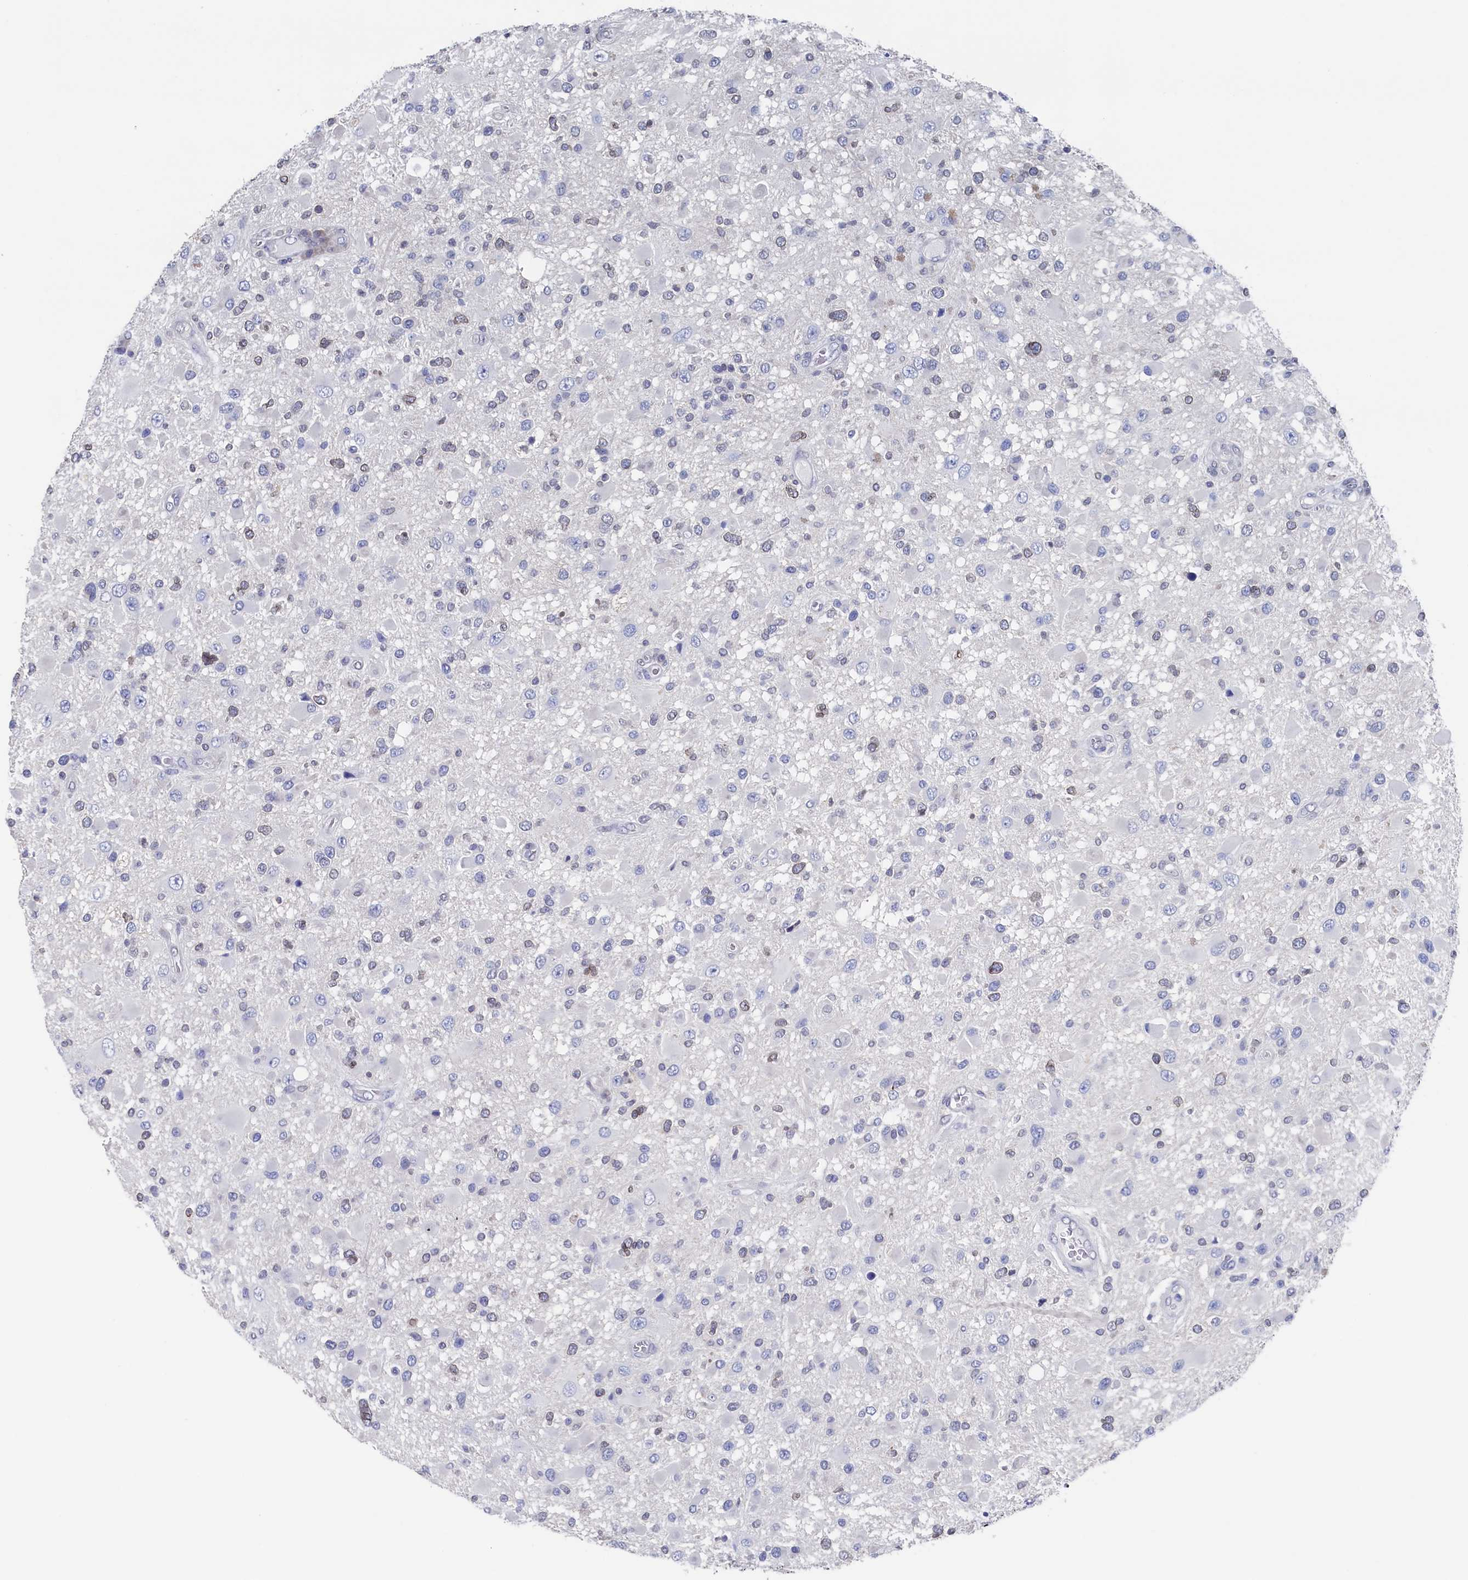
{"staining": {"intensity": "negative", "quantity": "none", "location": "none"}, "tissue": "glioma", "cell_type": "Tumor cells", "image_type": "cancer", "snomed": [{"axis": "morphology", "description": "Glioma, malignant, High grade"}, {"axis": "topography", "description": "Brain"}], "caption": "High magnification brightfield microscopy of malignant glioma (high-grade) stained with DAB (3,3'-diaminobenzidine) (brown) and counterstained with hematoxylin (blue): tumor cells show no significant positivity. Nuclei are stained in blue.", "gene": "C11orf54", "patient": {"sex": "male", "age": 53}}